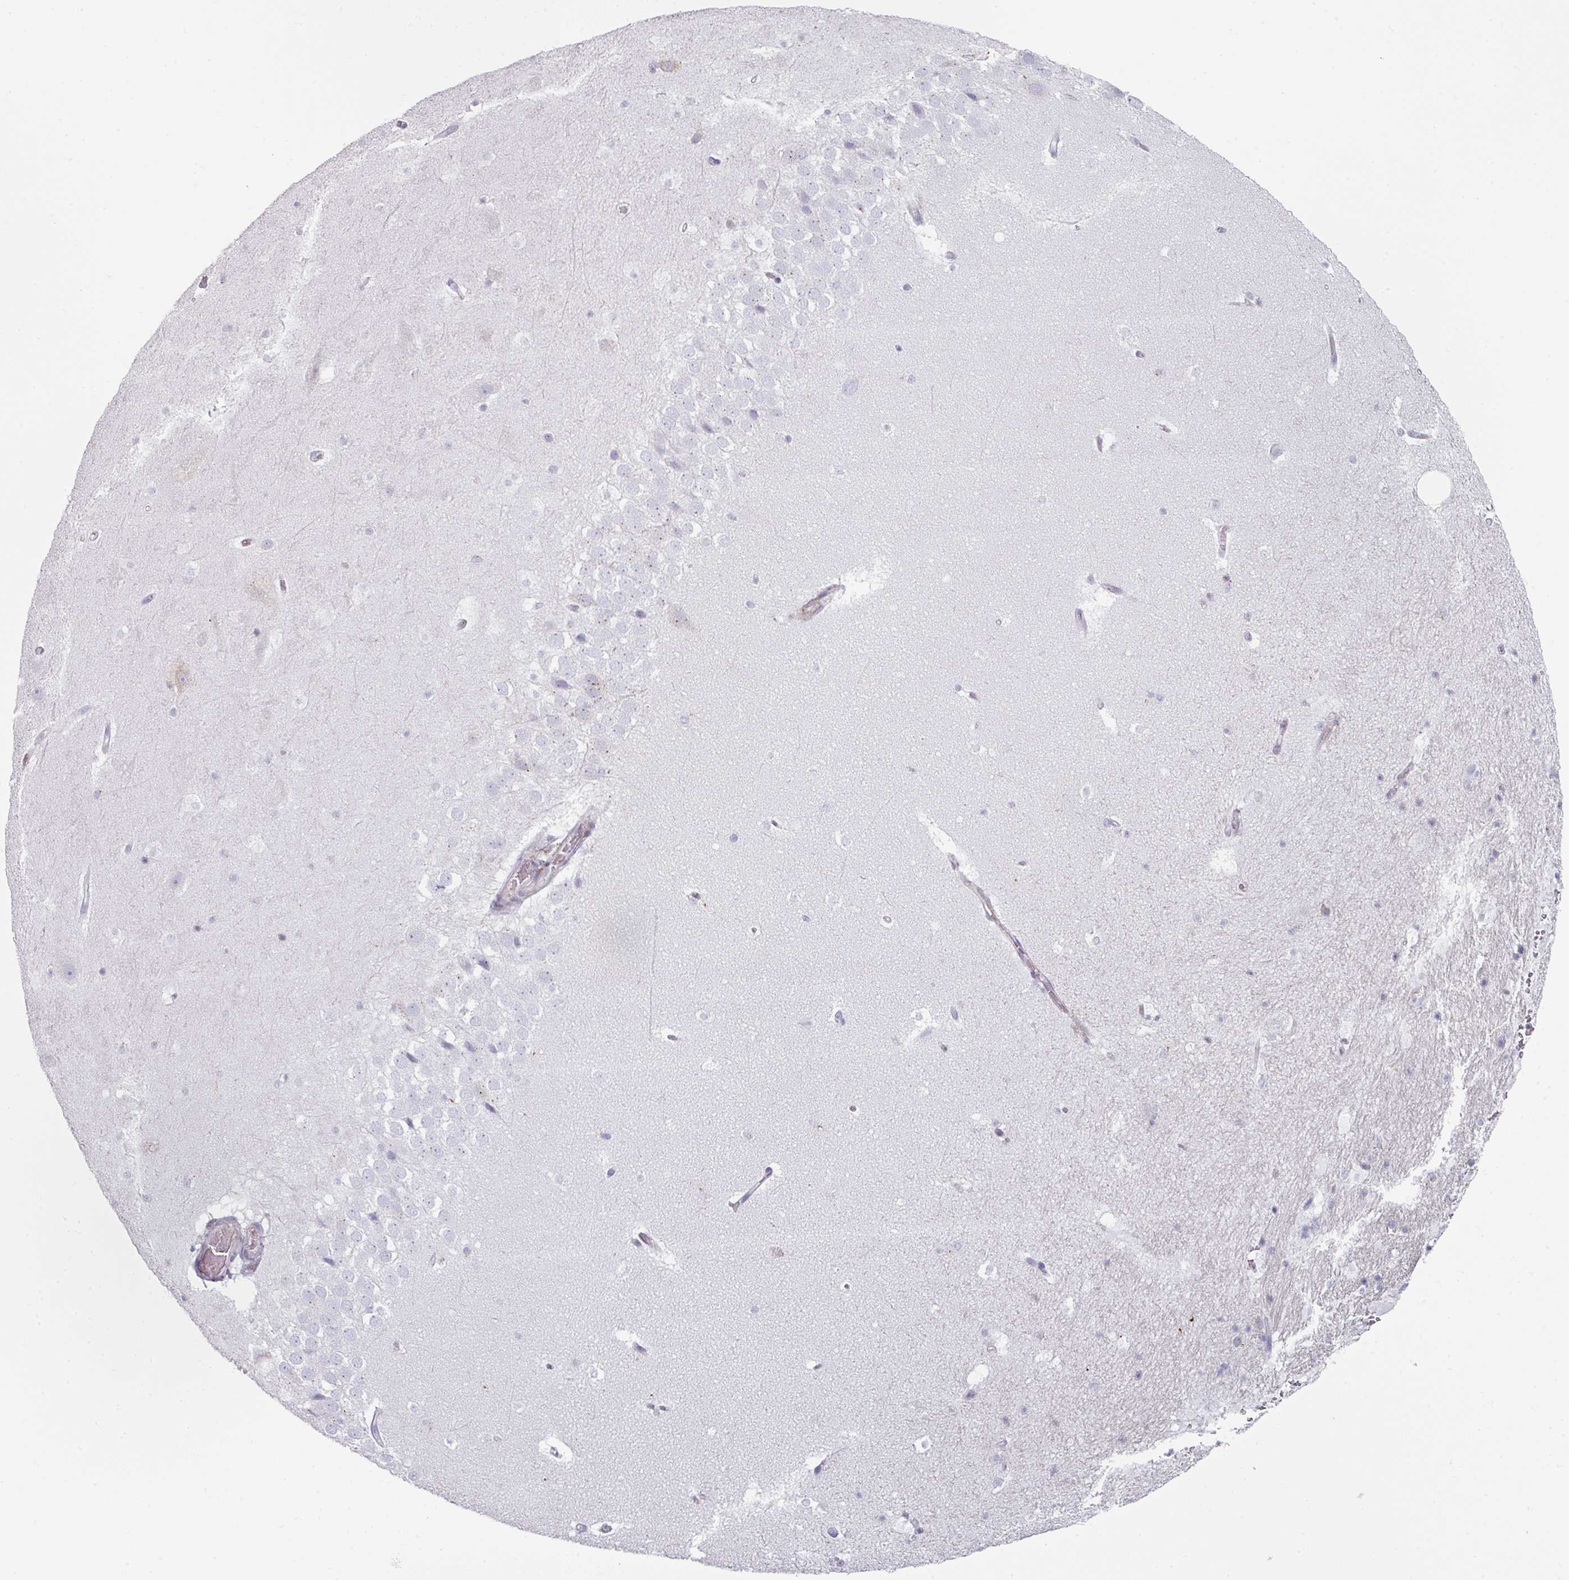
{"staining": {"intensity": "negative", "quantity": "none", "location": "none"}, "tissue": "hippocampus", "cell_type": "Glial cells", "image_type": "normal", "snomed": [{"axis": "morphology", "description": "Normal tissue, NOS"}, {"axis": "topography", "description": "Hippocampus"}], "caption": "IHC of benign hippocampus reveals no staining in glial cells. (Brightfield microscopy of DAB (3,3'-diaminobenzidine) IHC at high magnification).", "gene": "CCDC85B", "patient": {"sex": "male", "age": 37}}